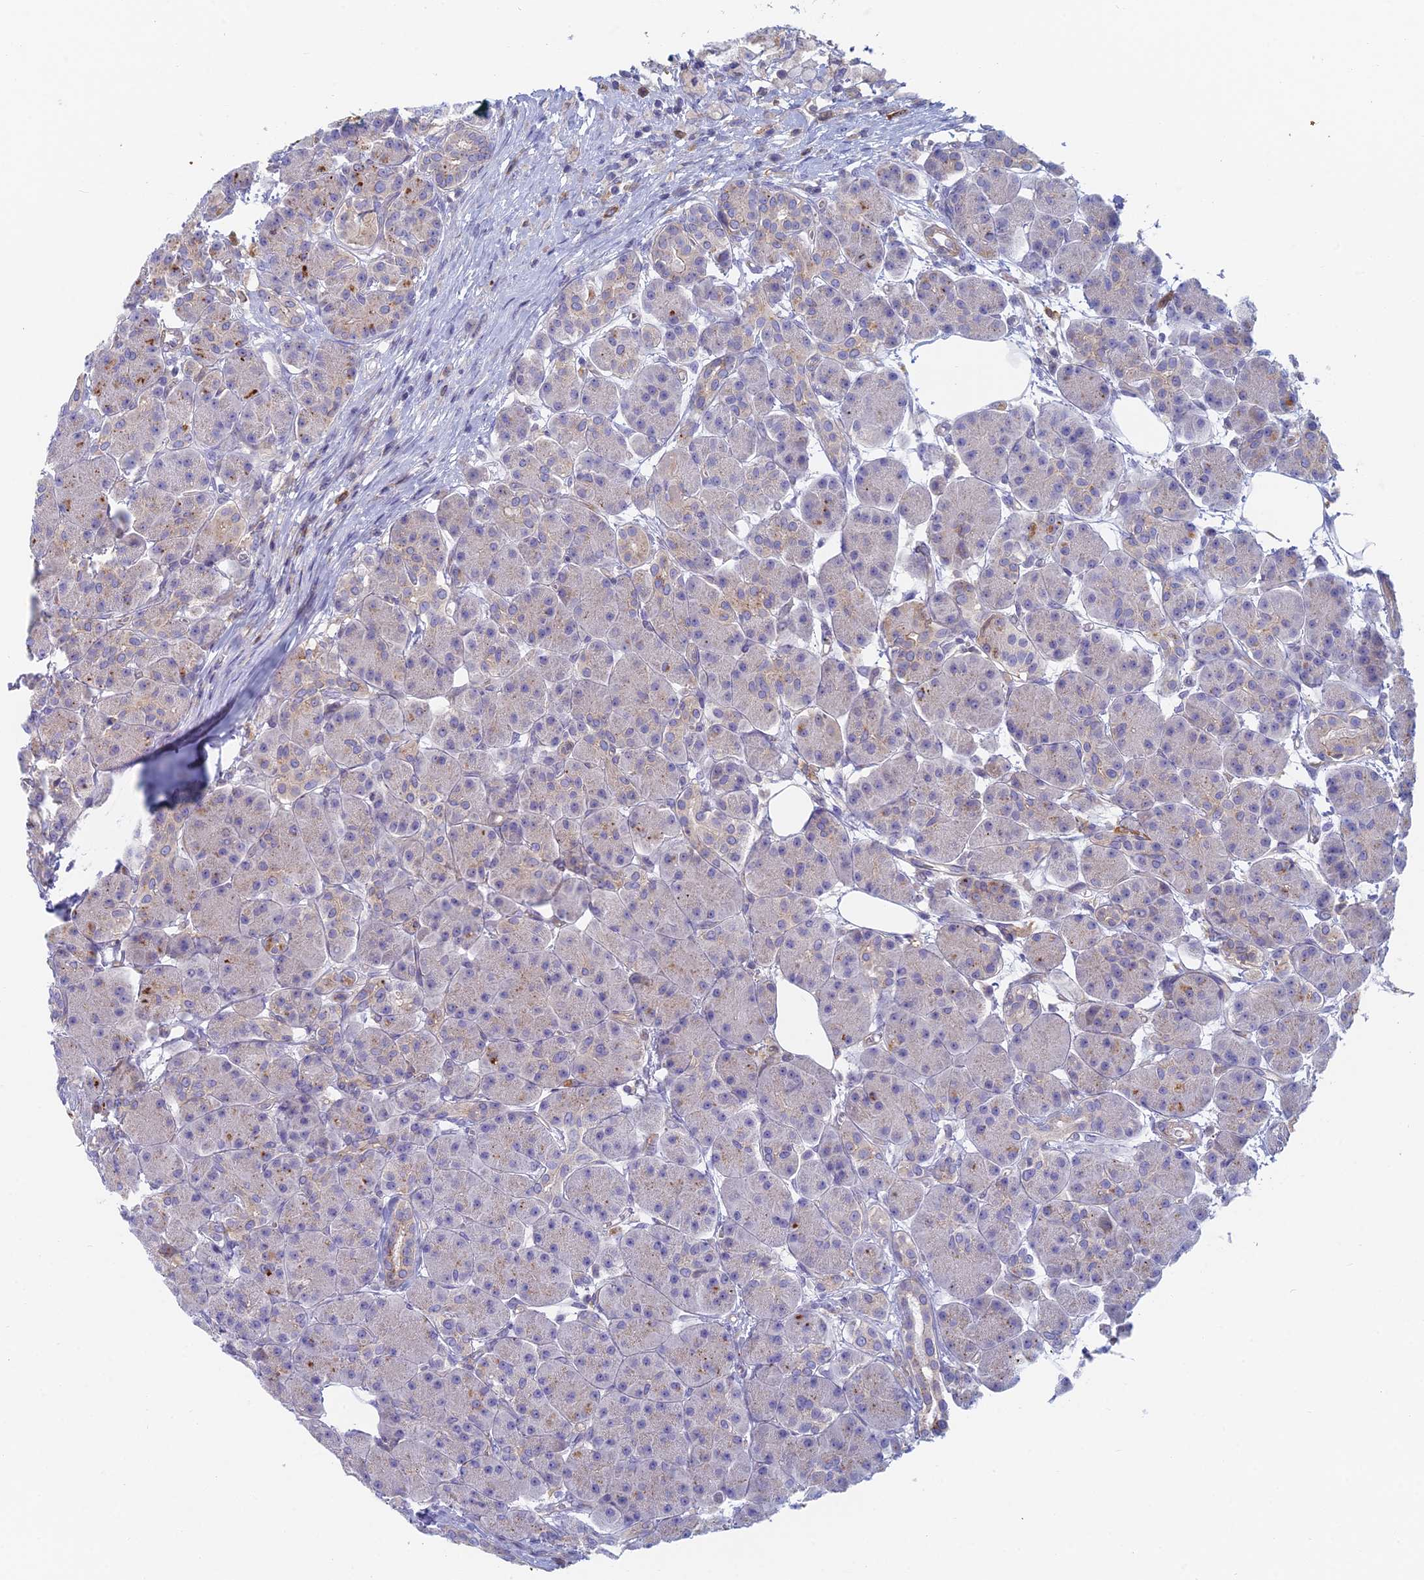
{"staining": {"intensity": "weak", "quantity": "<25%", "location": "cytoplasmic/membranous"}, "tissue": "pancreas", "cell_type": "Exocrine glandular cells", "image_type": "normal", "snomed": [{"axis": "morphology", "description": "Normal tissue, NOS"}, {"axis": "topography", "description": "Pancreas"}], "caption": "Immunohistochemistry of benign human pancreas displays no staining in exocrine glandular cells.", "gene": "STRN4", "patient": {"sex": "male", "age": 63}}